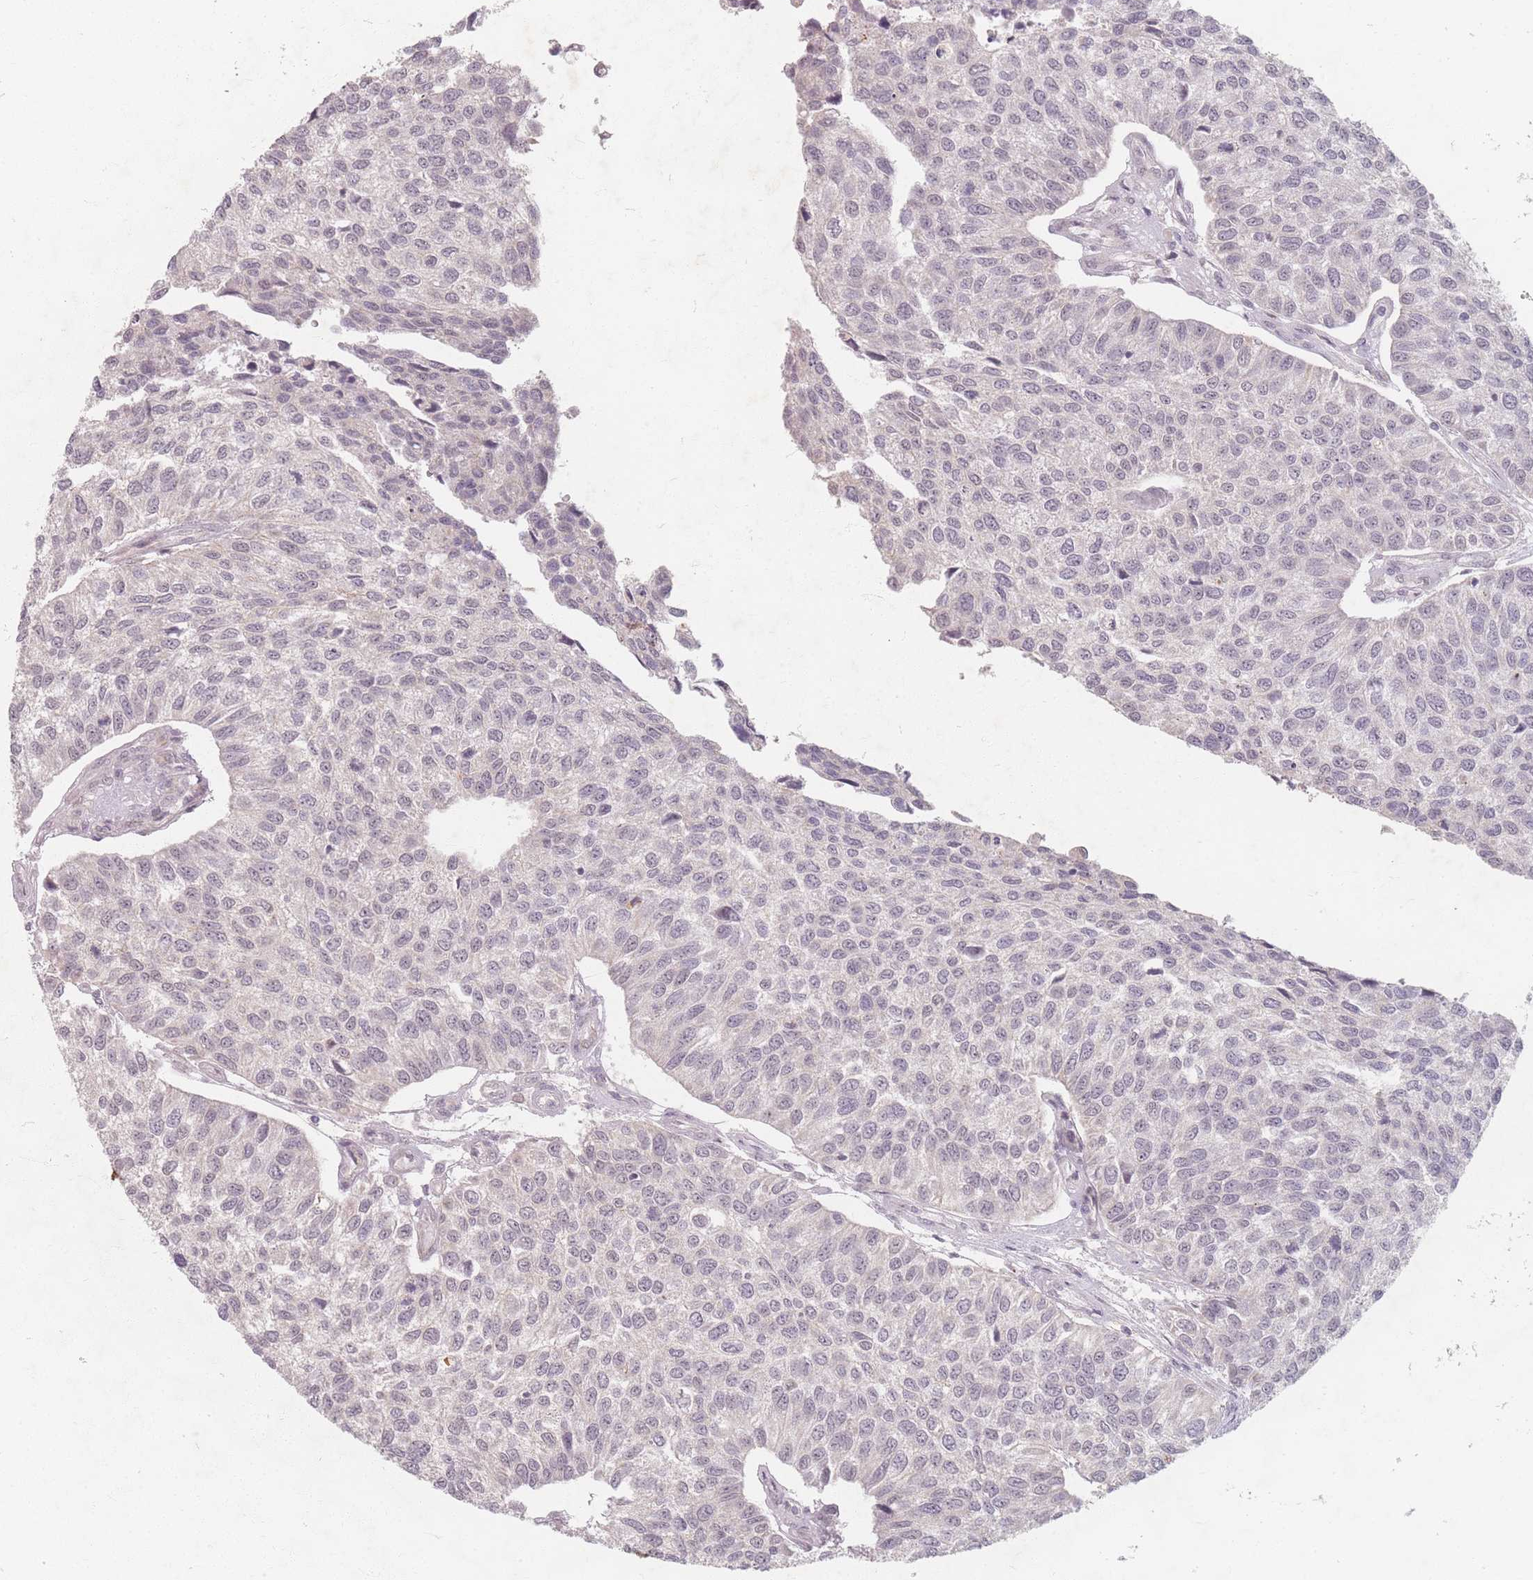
{"staining": {"intensity": "negative", "quantity": "none", "location": "none"}, "tissue": "urothelial cancer", "cell_type": "Tumor cells", "image_type": "cancer", "snomed": [{"axis": "morphology", "description": "Urothelial carcinoma, NOS"}, {"axis": "topography", "description": "Urinary bladder"}], "caption": "Immunohistochemistry (IHC) histopathology image of neoplastic tissue: transitional cell carcinoma stained with DAB reveals no significant protein staining in tumor cells.", "gene": "GABRA6", "patient": {"sex": "male", "age": 55}}